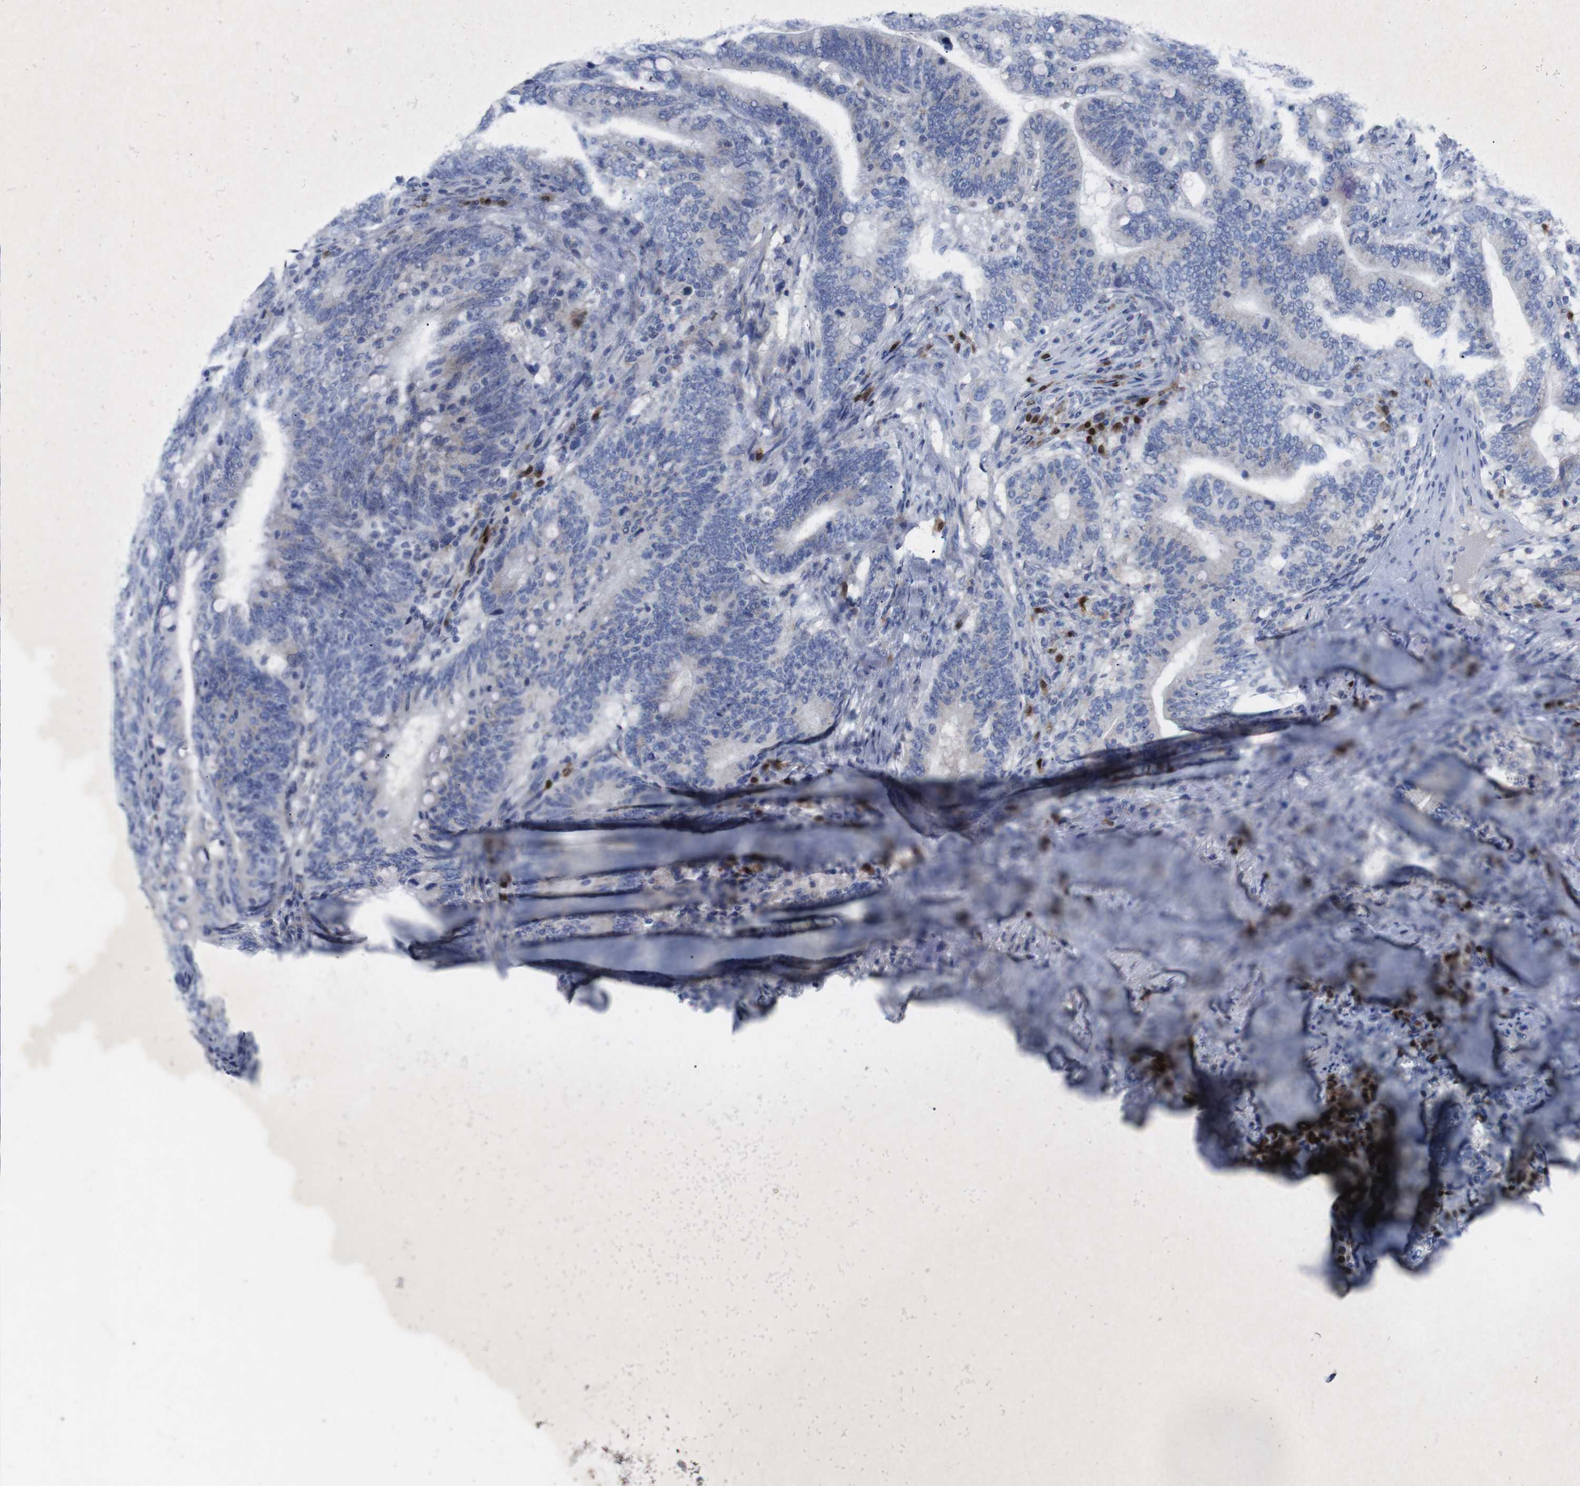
{"staining": {"intensity": "negative", "quantity": "none", "location": "none"}, "tissue": "colorectal cancer", "cell_type": "Tumor cells", "image_type": "cancer", "snomed": [{"axis": "morphology", "description": "Normal tissue, NOS"}, {"axis": "morphology", "description": "Adenocarcinoma, NOS"}, {"axis": "topography", "description": "Colon"}], "caption": "Immunohistochemistry of human colorectal cancer (adenocarcinoma) displays no staining in tumor cells.", "gene": "IRF4", "patient": {"sex": "female", "age": 66}}